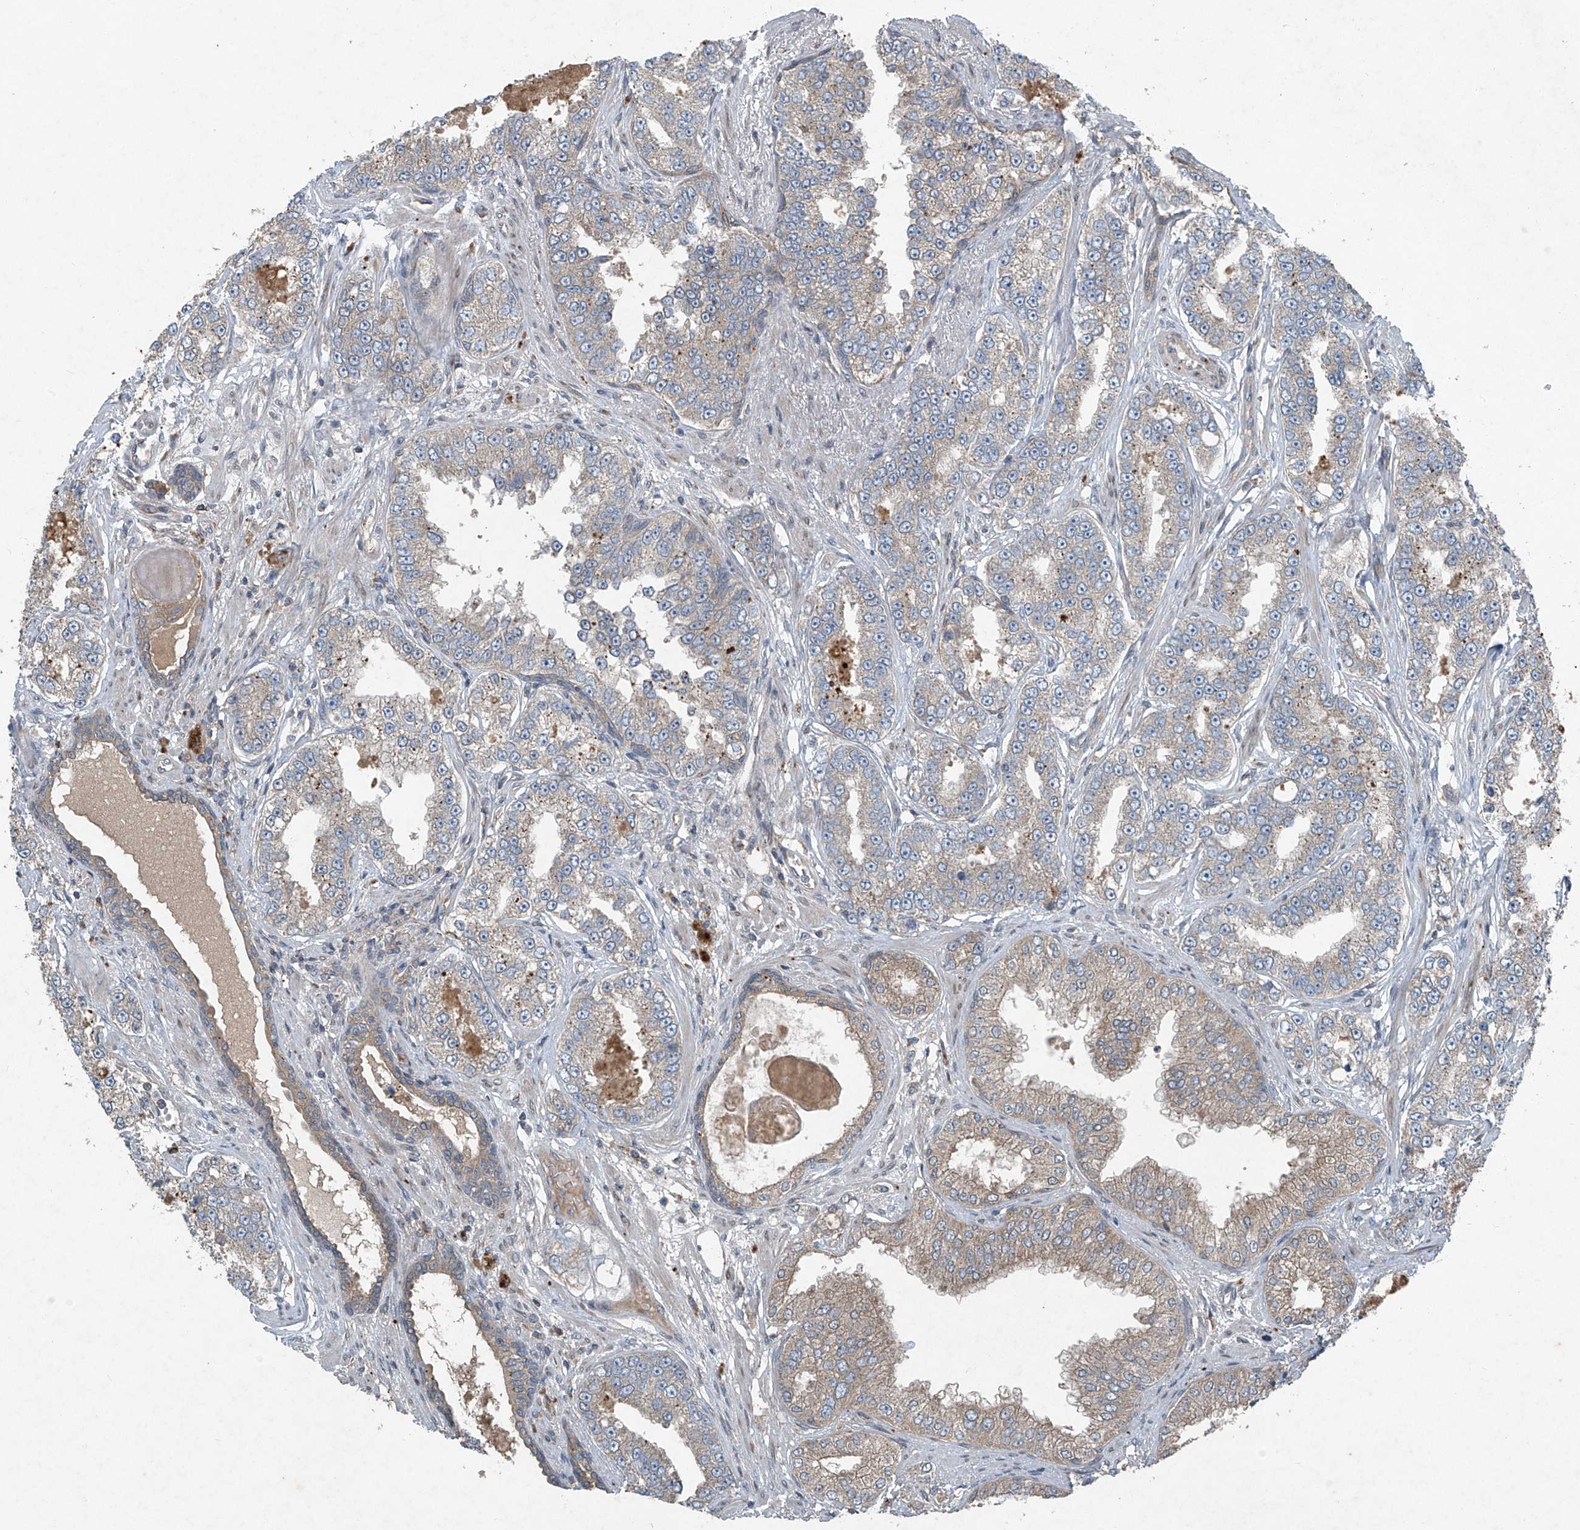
{"staining": {"intensity": "weak", "quantity": "<25%", "location": "cytoplasmic/membranous"}, "tissue": "prostate cancer", "cell_type": "Tumor cells", "image_type": "cancer", "snomed": [{"axis": "morphology", "description": "Normal tissue, NOS"}, {"axis": "morphology", "description": "Adenocarcinoma, High grade"}, {"axis": "topography", "description": "Prostate"}], "caption": "Histopathology image shows no protein staining in tumor cells of prostate adenocarcinoma (high-grade) tissue. (DAB immunohistochemistry (IHC), high magnification).", "gene": "FOXRED2", "patient": {"sex": "male", "age": 83}}